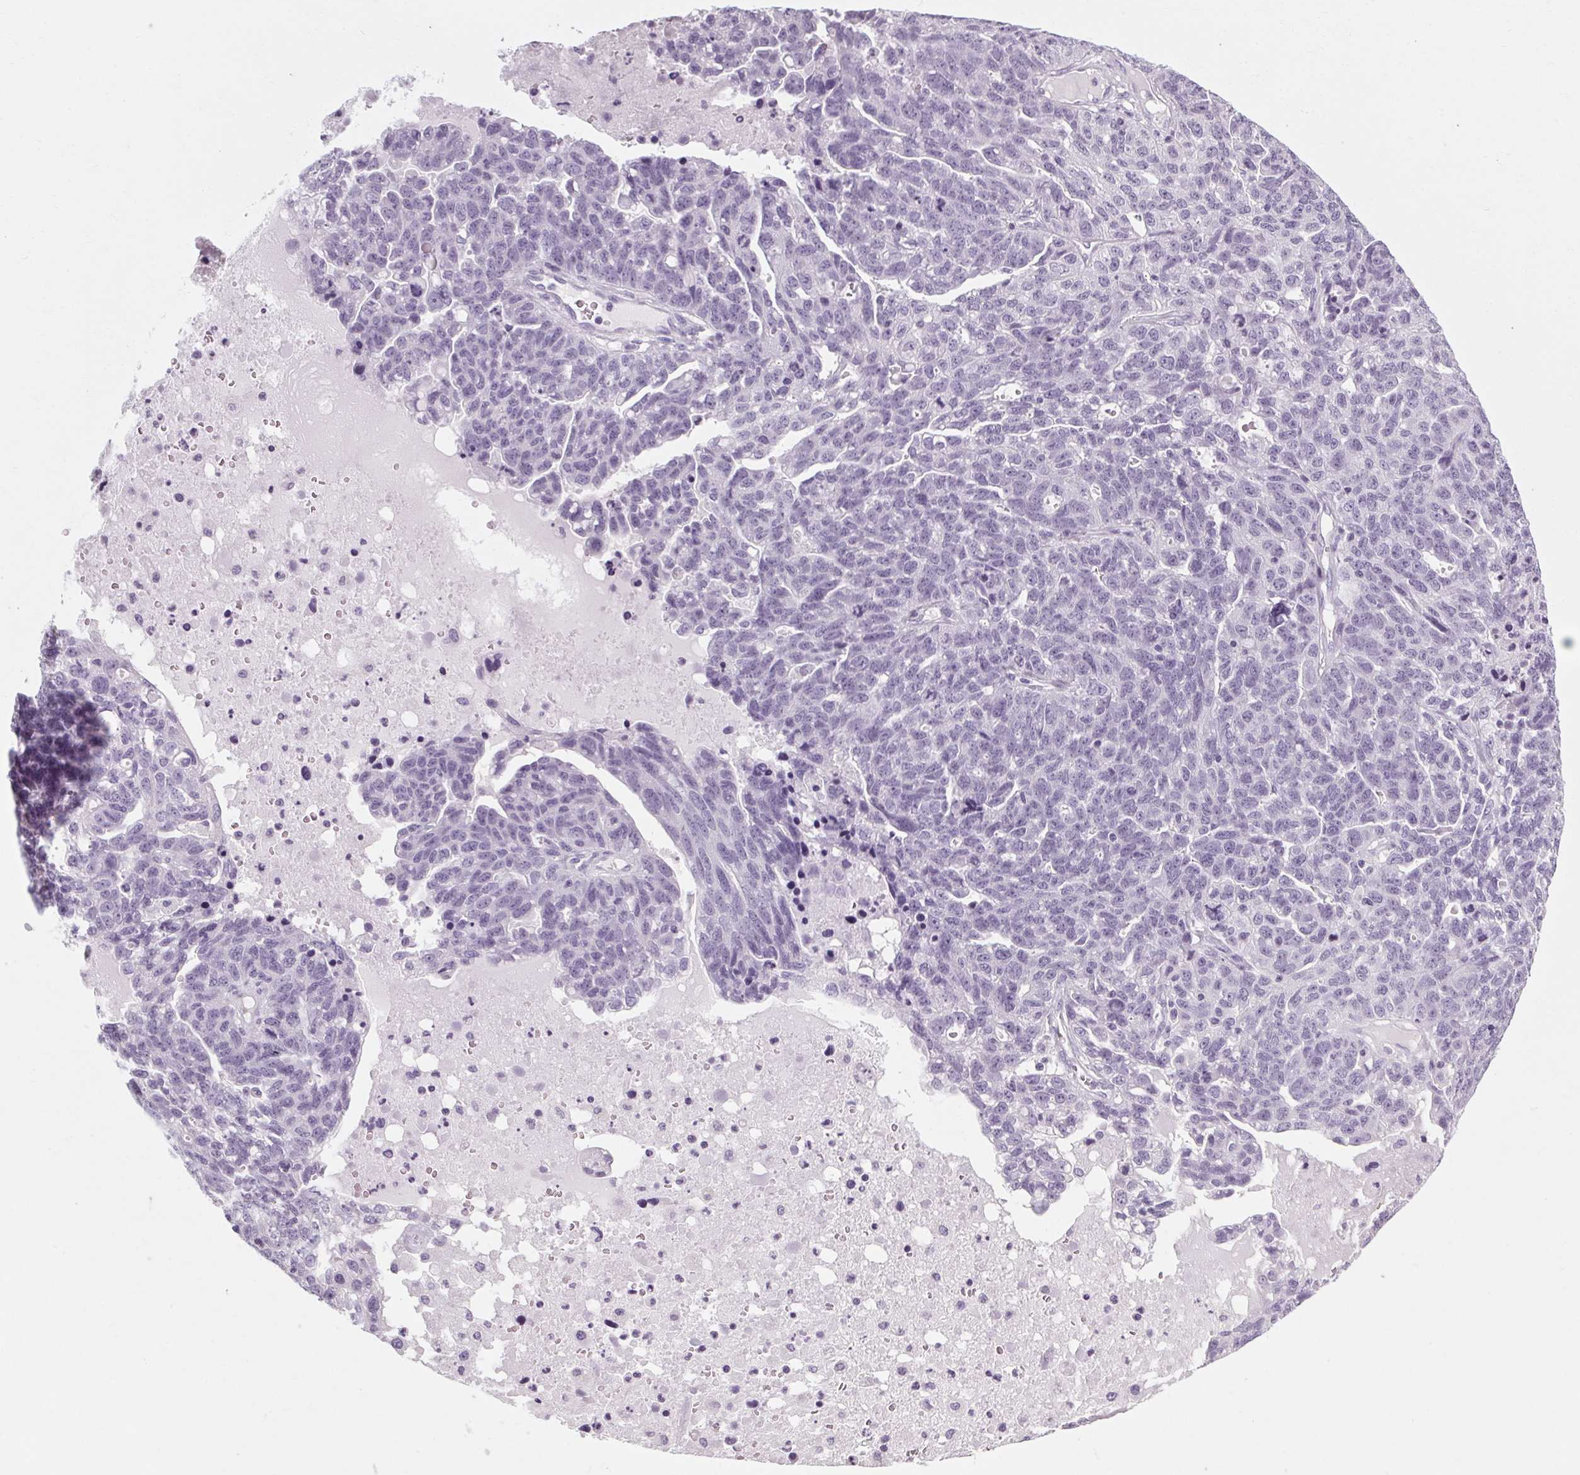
{"staining": {"intensity": "negative", "quantity": "none", "location": "none"}, "tissue": "ovarian cancer", "cell_type": "Tumor cells", "image_type": "cancer", "snomed": [{"axis": "morphology", "description": "Cystadenocarcinoma, serous, NOS"}, {"axis": "topography", "description": "Ovary"}], "caption": "DAB (3,3'-diaminobenzidine) immunohistochemical staining of human ovarian cancer exhibits no significant staining in tumor cells.", "gene": "POMC", "patient": {"sex": "female", "age": 71}}